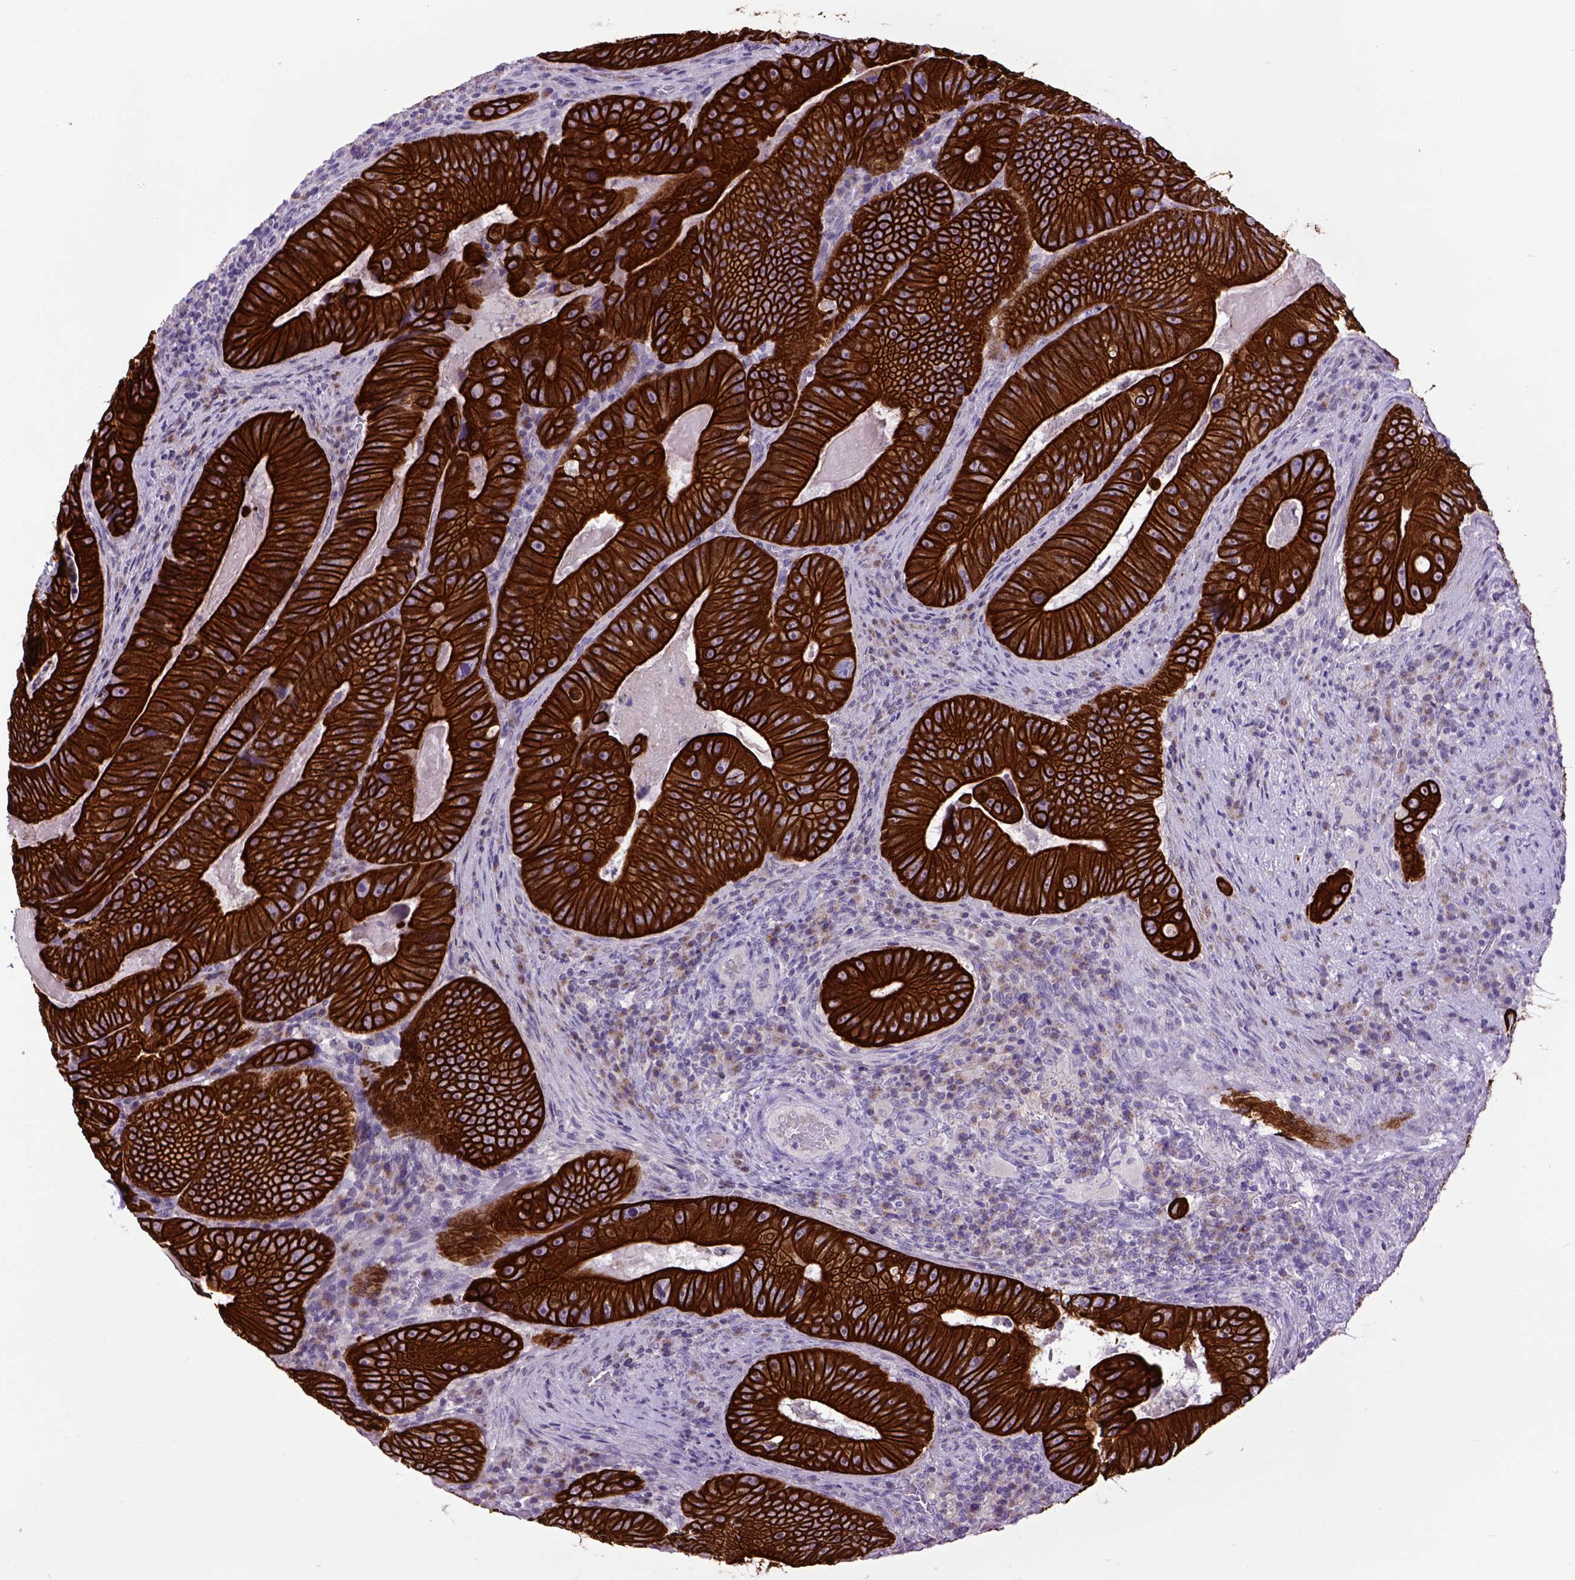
{"staining": {"intensity": "strong", "quantity": ">75%", "location": "cytoplasmic/membranous"}, "tissue": "colorectal cancer", "cell_type": "Tumor cells", "image_type": "cancer", "snomed": [{"axis": "morphology", "description": "Adenocarcinoma, NOS"}, {"axis": "topography", "description": "Colon"}], "caption": "An image of human colorectal cancer (adenocarcinoma) stained for a protein shows strong cytoplasmic/membranous brown staining in tumor cells.", "gene": "RAB25", "patient": {"sex": "female", "age": 86}}